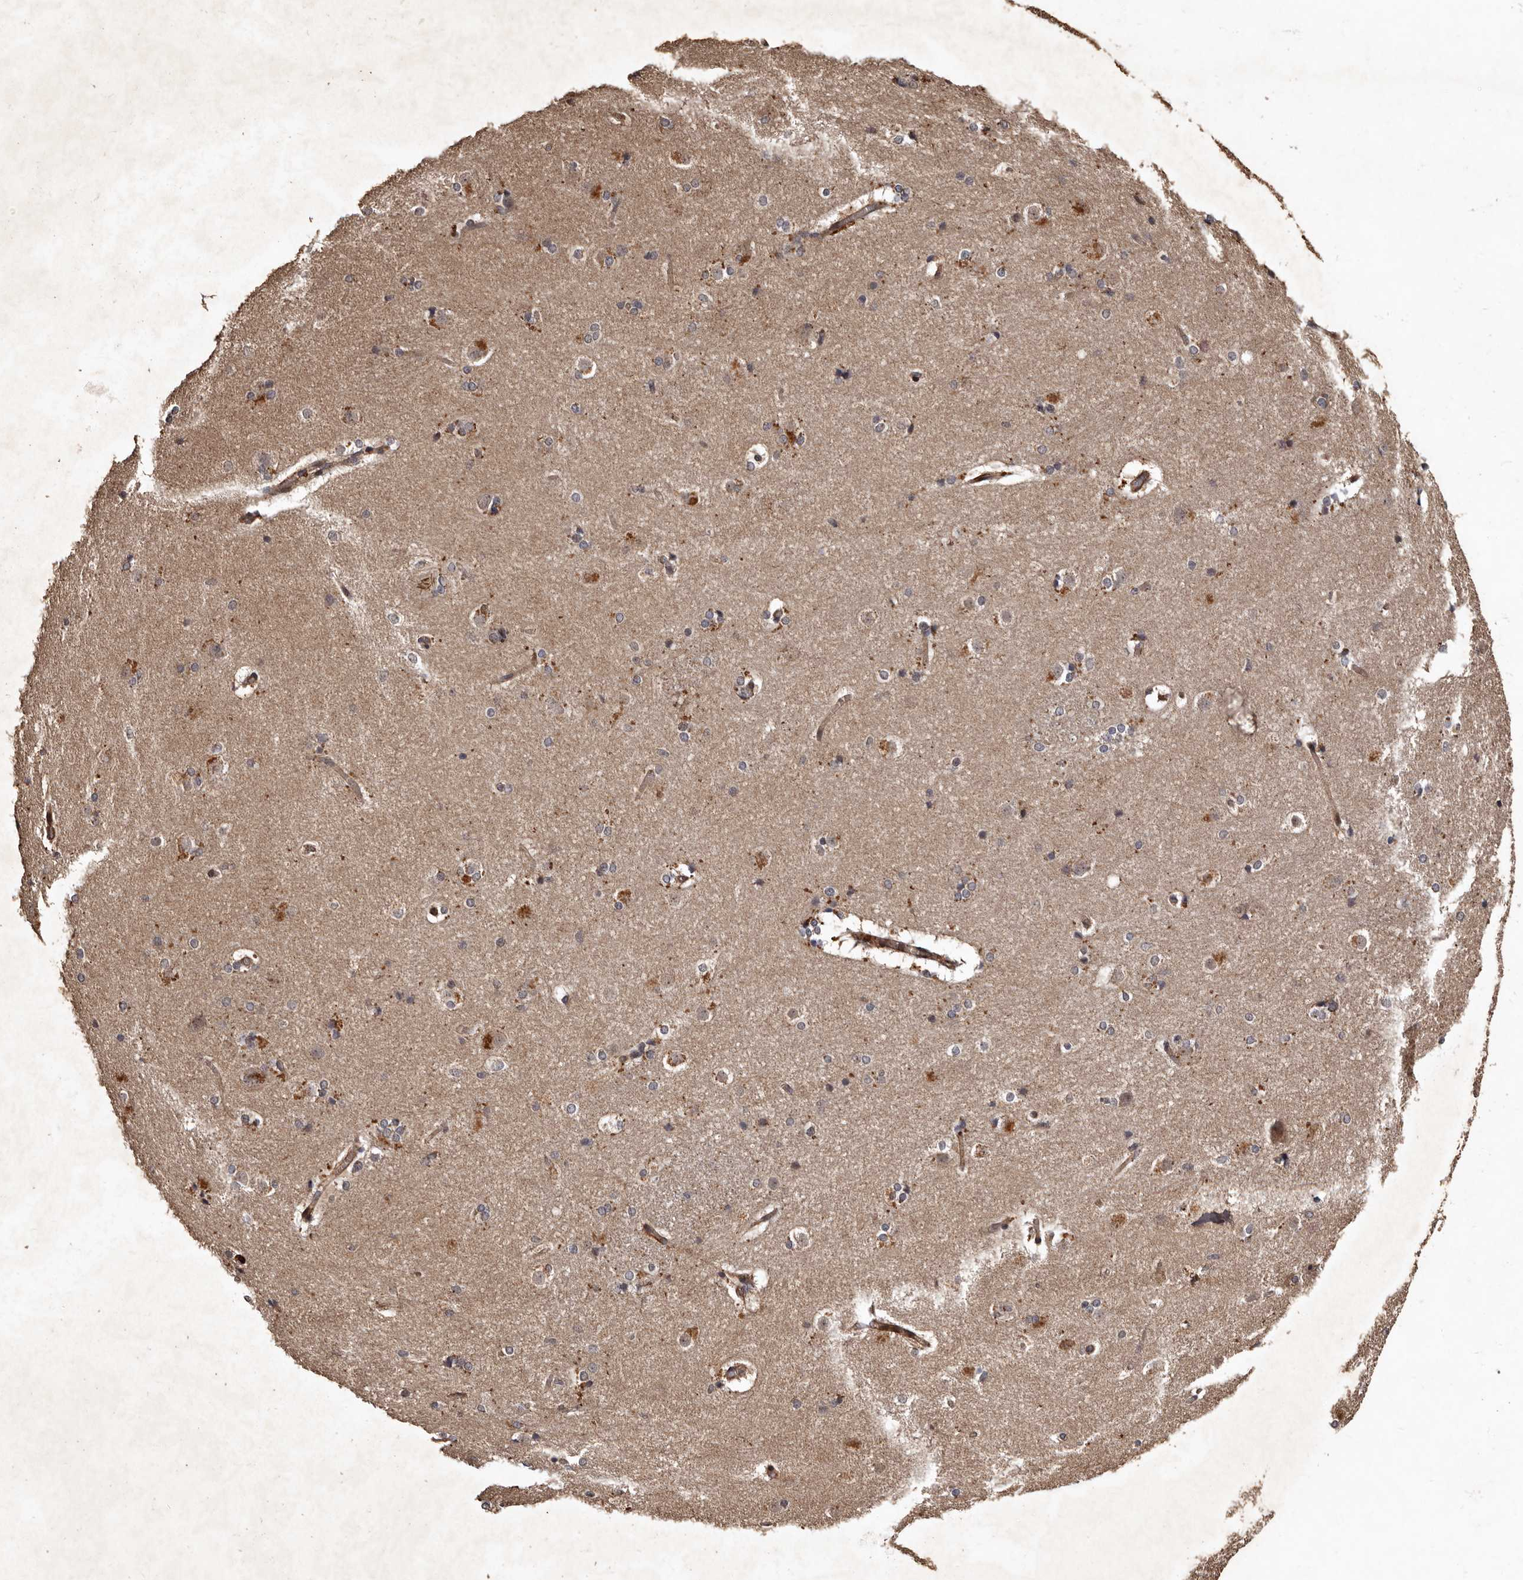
{"staining": {"intensity": "weak", "quantity": "<25%", "location": "cytoplasmic/membranous"}, "tissue": "caudate", "cell_type": "Glial cells", "image_type": "normal", "snomed": [{"axis": "morphology", "description": "Normal tissue, NOS"}, {"axis": "topography", "description": "Lateral ventricle wall"}], "caption": "Glial cells show no significant positivity in normal caudate. (Stains: DAB immunohistochemistry (IHC) with hematoxylin counter stain, Microscopy: brightfield microscopy at high magnification).", "gene": "PRKD3", "patient": {"sex": "female", "age": 19}}